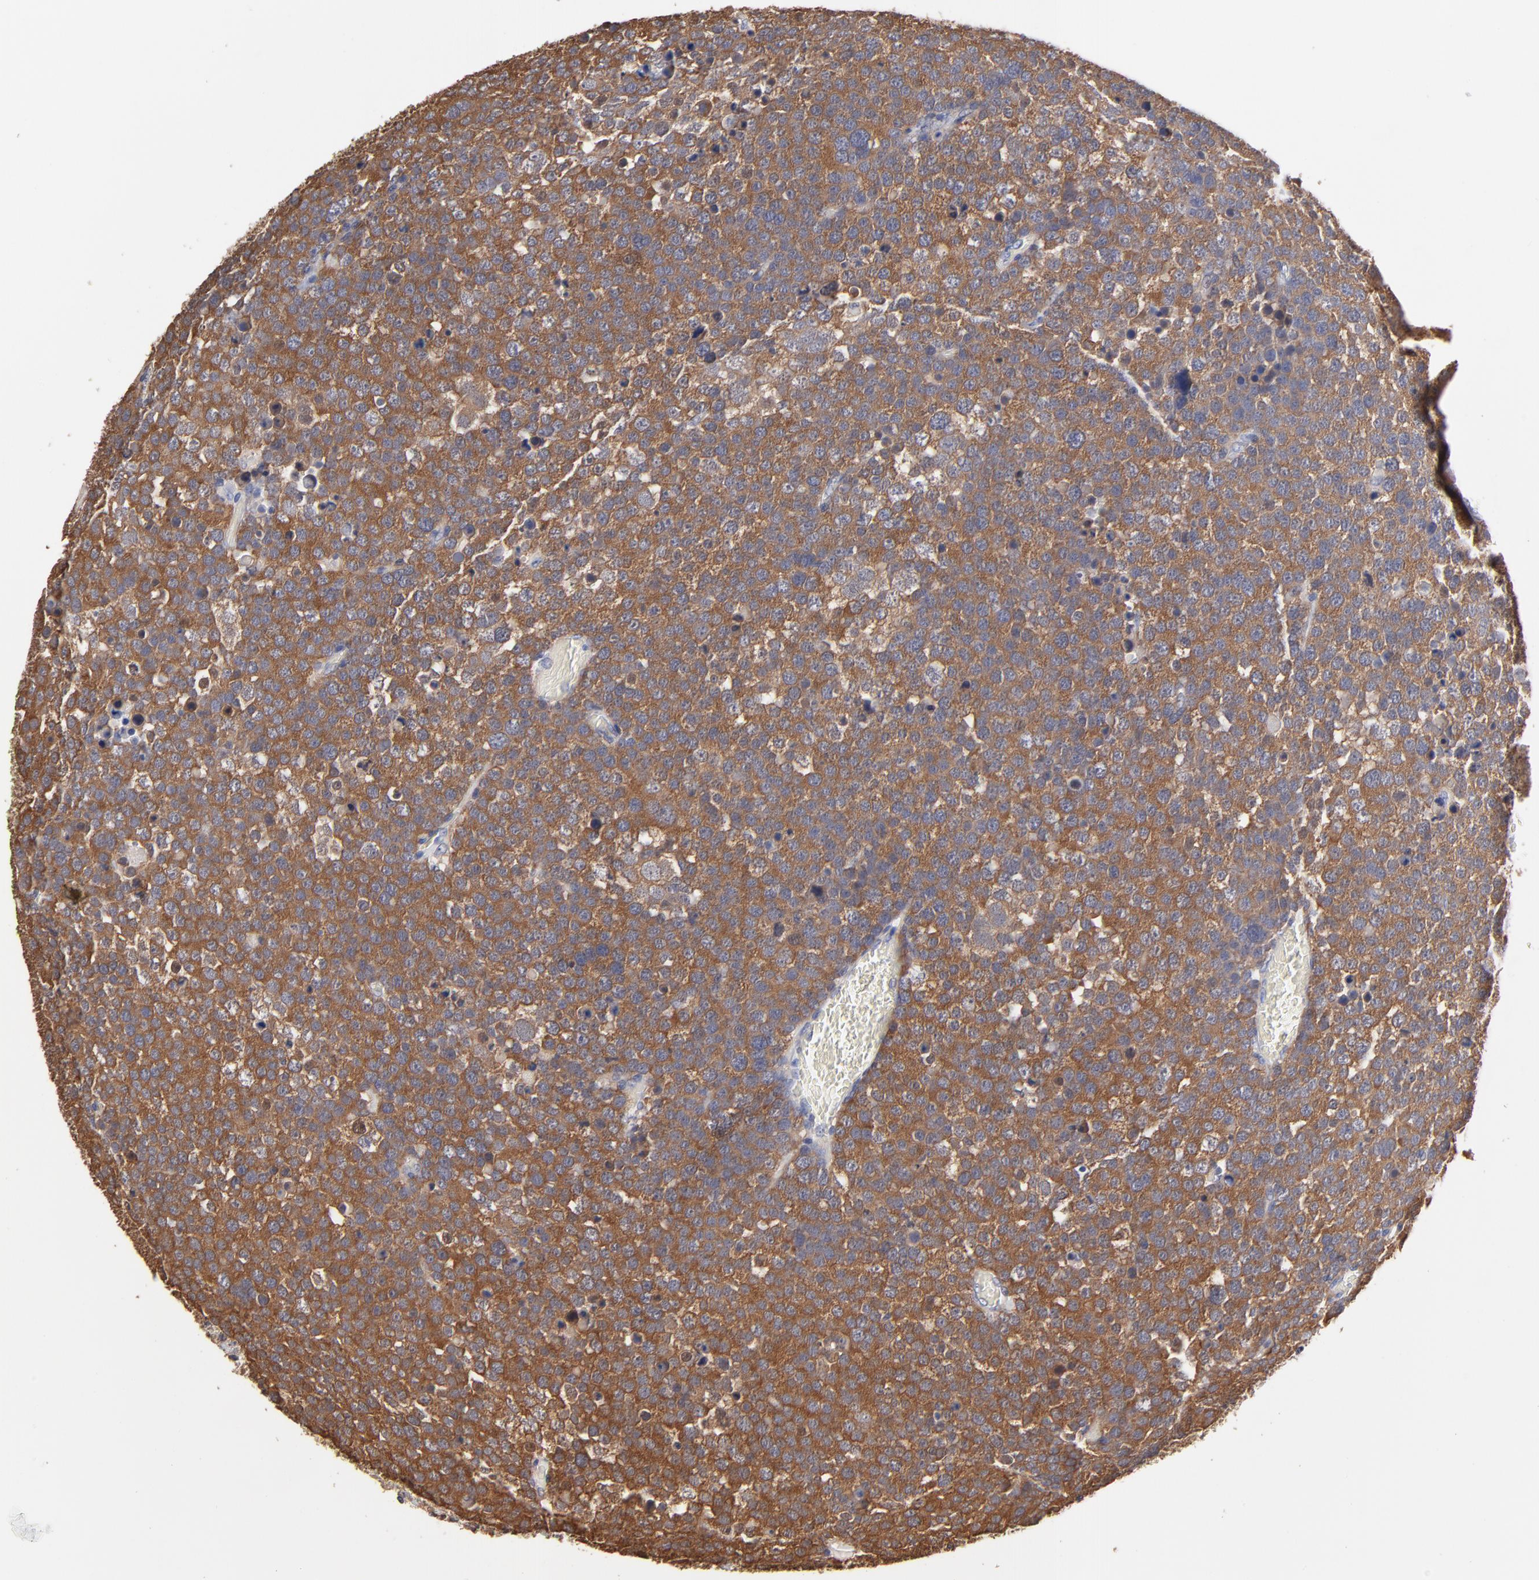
{"staining": {"intensity": "moderate", "quantity": ">75%", "location": "cytoplasmic/membranous"}, "tissue": "testis cancer", "cell_type": "Tumor cells", "image_type": "cancer", "snomed": [{"axis": "morphology", "description": "Seminoma, NOS"}, {"axis": "topography", "description": "Testis"}], "caption": "Moderate cytoplasmic/membranous positivity is seen in approximately >75% of tumor cells in testis cancer (seminoma). The staining was performed using DAB to visualize the protein expression in brown, while the nuclei were stained in blue with hematoxylin (Magnification: 20x).", "gene": "CCT2", "patient": {"sex": "male", "age": 71}}